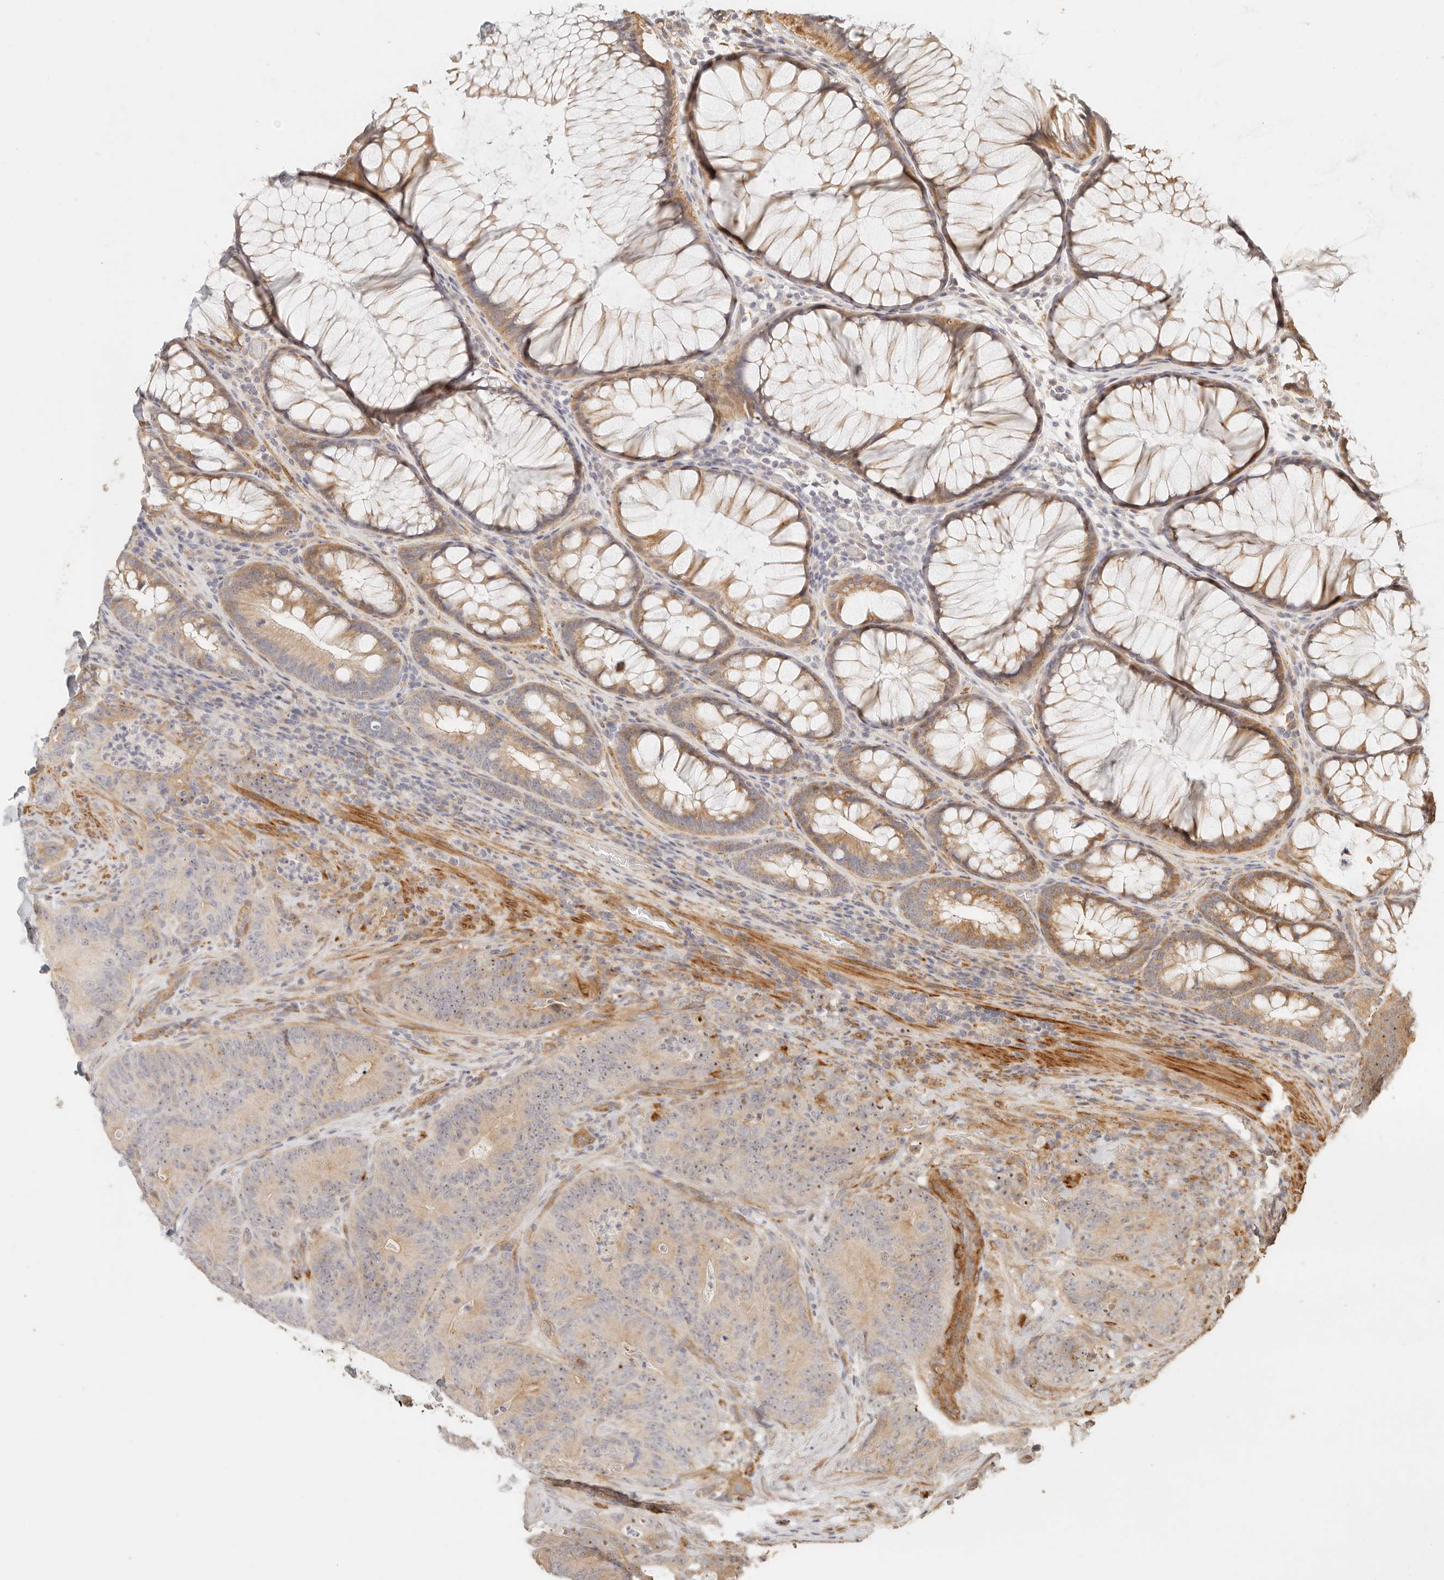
{"staining": {"intensity": "moderate", "quantity": ">75%", "location": "nuclear"}, "tissue": "colorectal cancer", "cell_type": "Tumor cells", "image_type": "cancer", "snomed": [{"axis": "morphology", "description": "Normal tissue, NOS"}, {"axis": "topography", "description": "Colon"}], "caption": "IHC staining of colorectal cancer, which exhibits medium levels of moderate nuclear expression in about >75% of tumor cells indicating moderate nuclear protein positivity. The staining was performed using DAB (brown) for protein detection and nuclei were counterstained in hematoxylin (blue).", "gene": "PTPN22", "patient": {"sex": "female", "age": 82}}